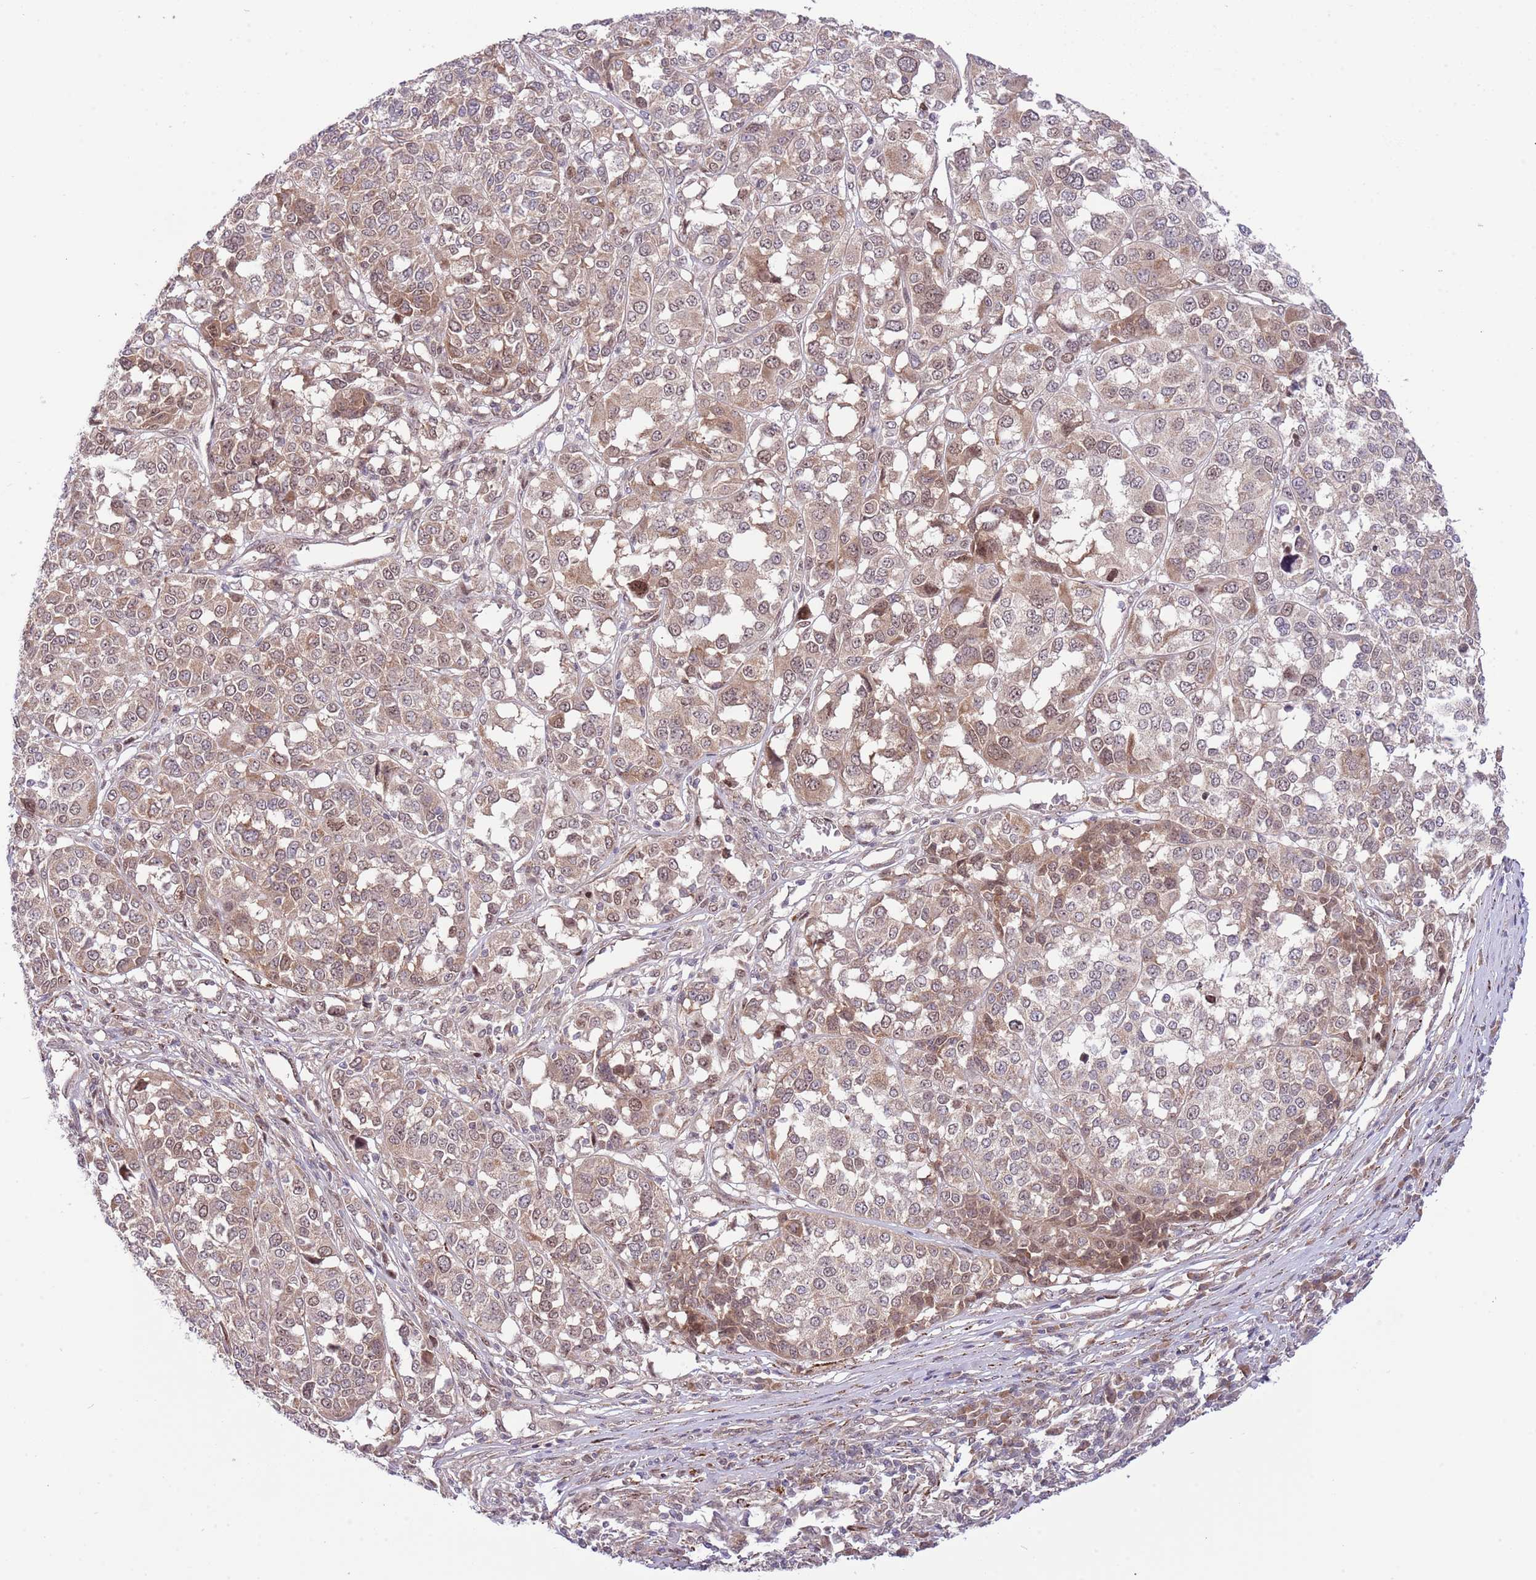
{"staining": {"intensity": "moderate", "quantity": "25%-75%", "location": "cytoplasmic/membranous,nuclear"}, "tissue": "melanoma", "cell_type": "Tumor cells", "image_type": "cancer", "snomed": [{"axis": "morphology", "description": "Malignant melanoma, Metastatic site"}, {"axis": "topography", "description": "Lymph node"}], "caption": "This is a micrograph of IHC staining of melanoma, which shows moderate staining in the cytoplasmic/membranous and nuclear of tumor cells.", "gene": "CHD1", "patient": {"sex": "male", "age": 44}}